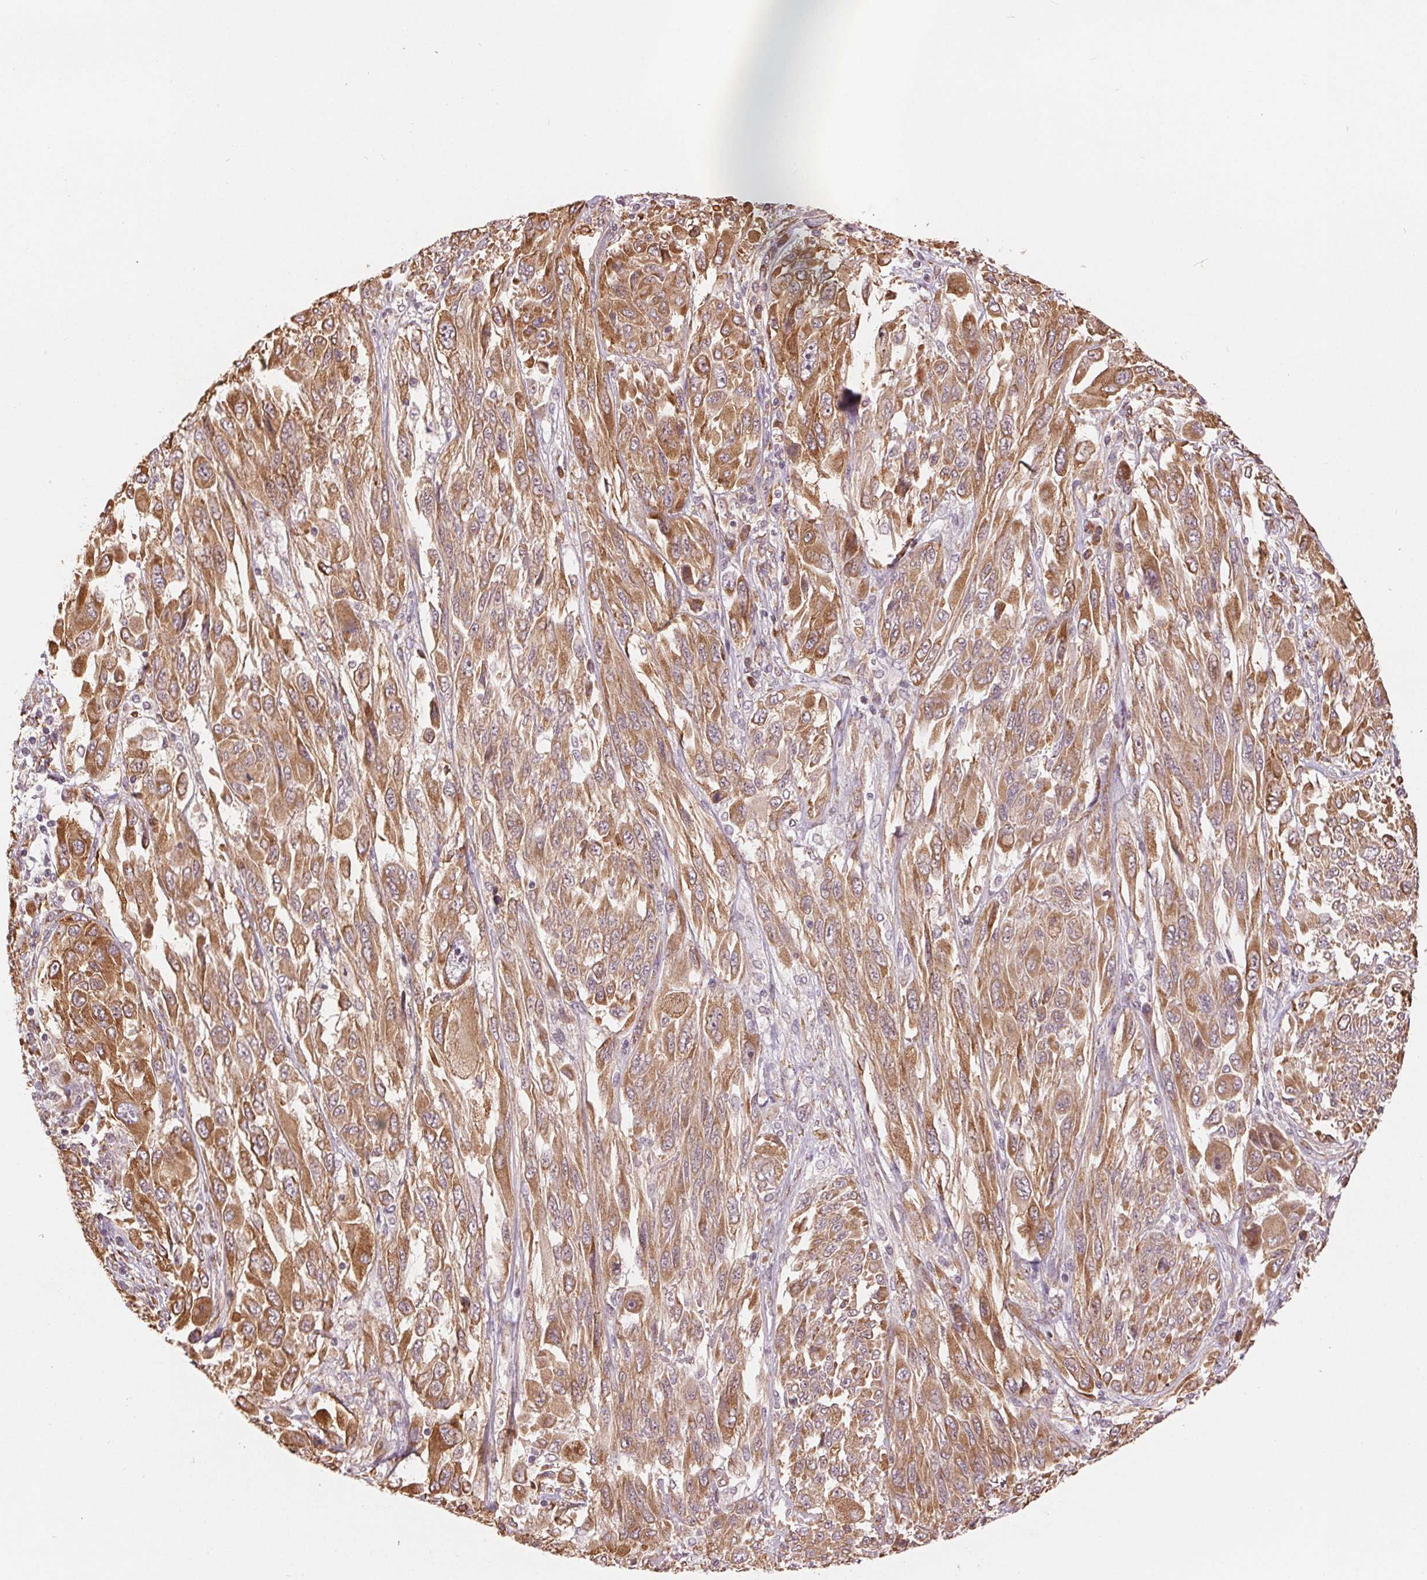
{"staining": {"intensity": "moderate", "quantity": ">75%", "location": "cytoplasmic/membranous"}, "tissue": "melanoma", "cell_type": "Tumor cells", "image_type": "cancer", "snomed": [{"axis": "morphology", "description": "Malignant melanoma, NOS"}, {"axis": "topography", "description": "Skin"}], "caption": "The image displays staining of malignant melanoma, revealing moderate cytoplasmic/membranous protein expression (brown color) within tumor cells. (DAB IHC with brightfield microscopy, high magnification).", "gene": "SLC20A1", "patient": {"sex": "female", "age": 91}}